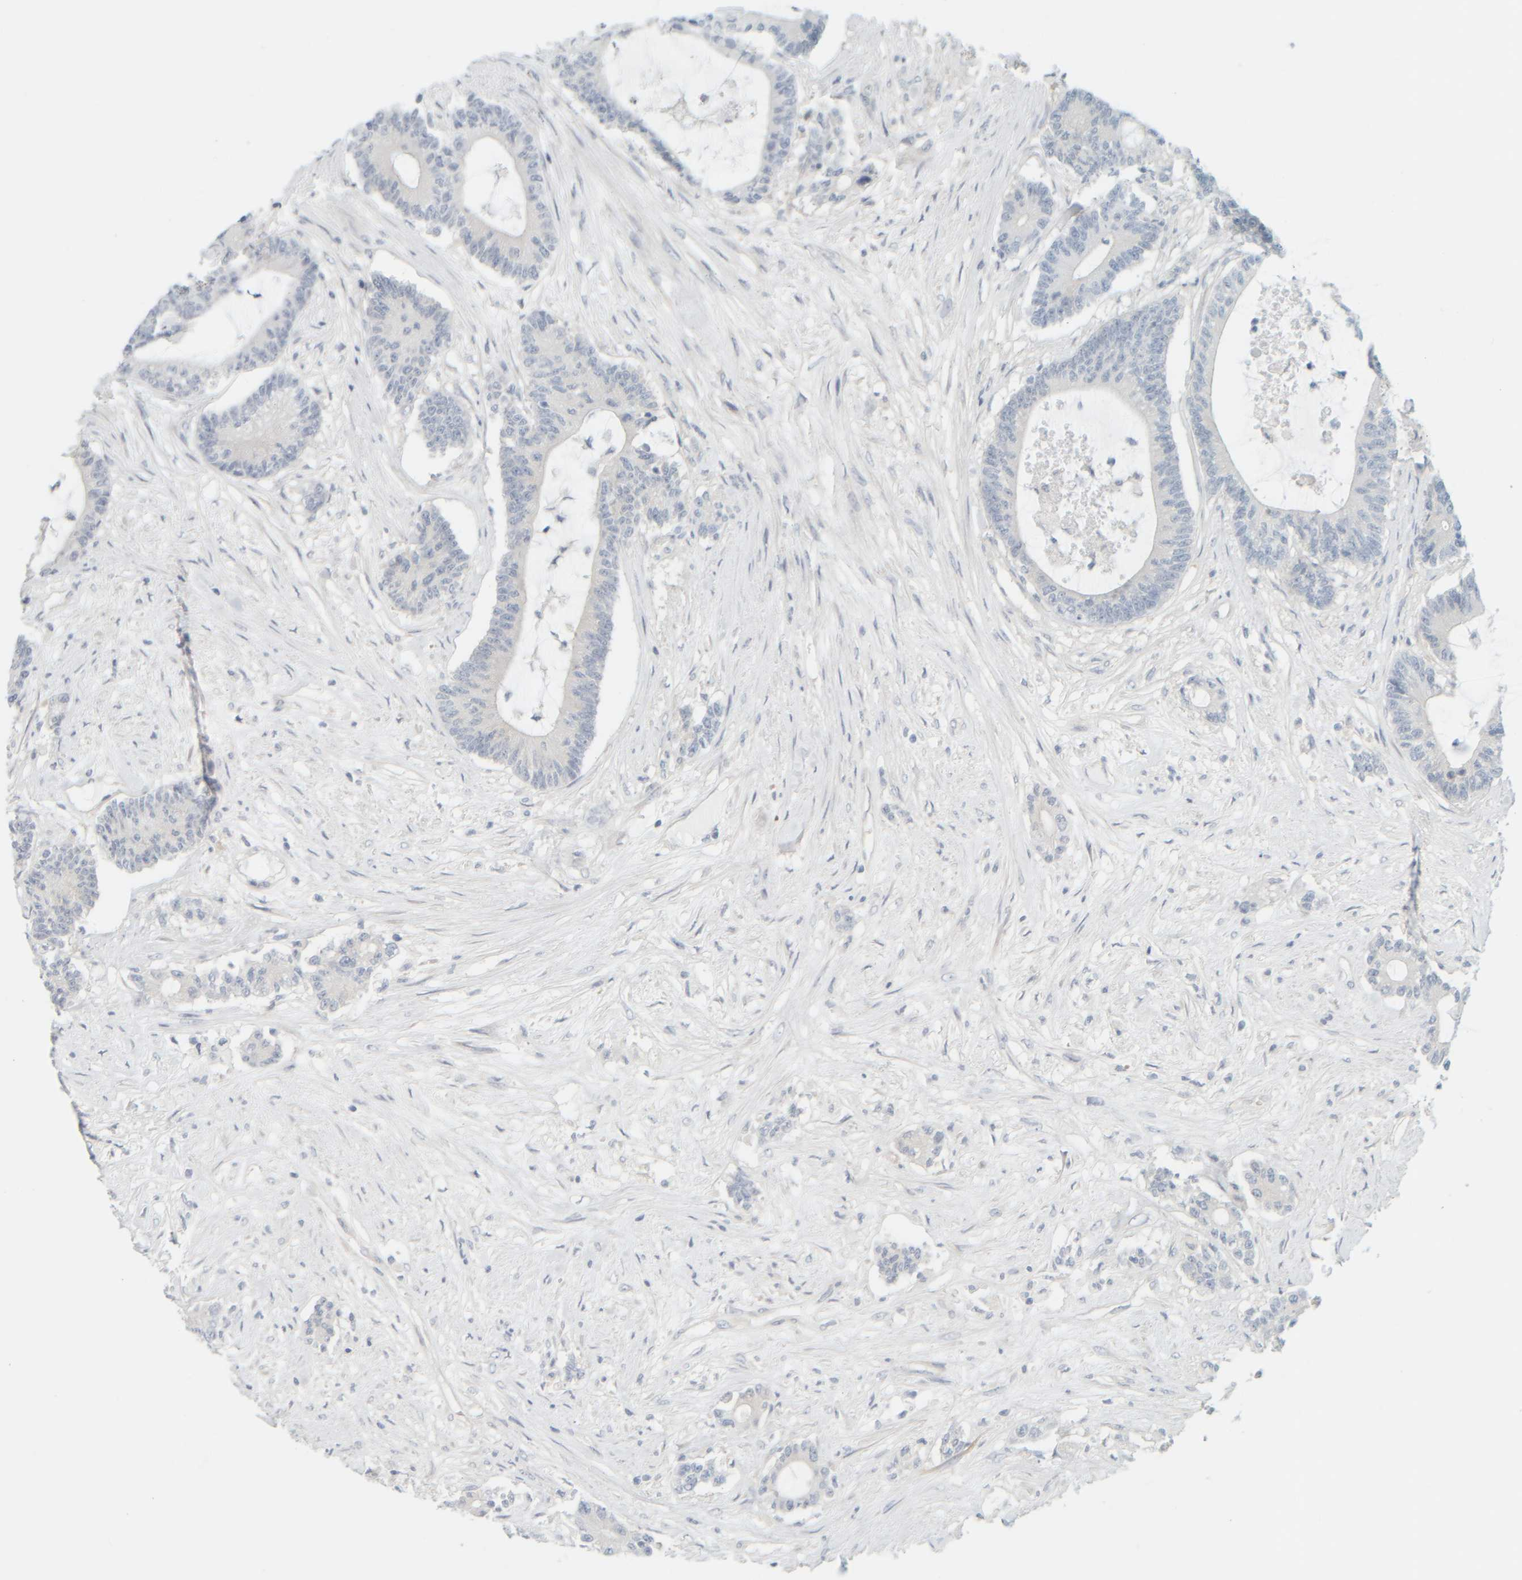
{"staining": {"intensity": "negative", "quantity": "none", "location": "none"}, "tissue": "colorectal cancer", "cell_type": "Tumor cells", "image_type": "cancer", "snomed": [{"axis": "morphology", "description": "Adenocarcinoma, NOS"}, {"axis": "topography", "description": "Colon"}], "caption": "This is an immunohistochemistry (IHC) photomicrograph of colorectal cancer (adenocarcinoma). There is no expression in tumor cells.", "gene": "PTGES3L-AARSD1", "patient": {"sex": "female", "age": 84}}